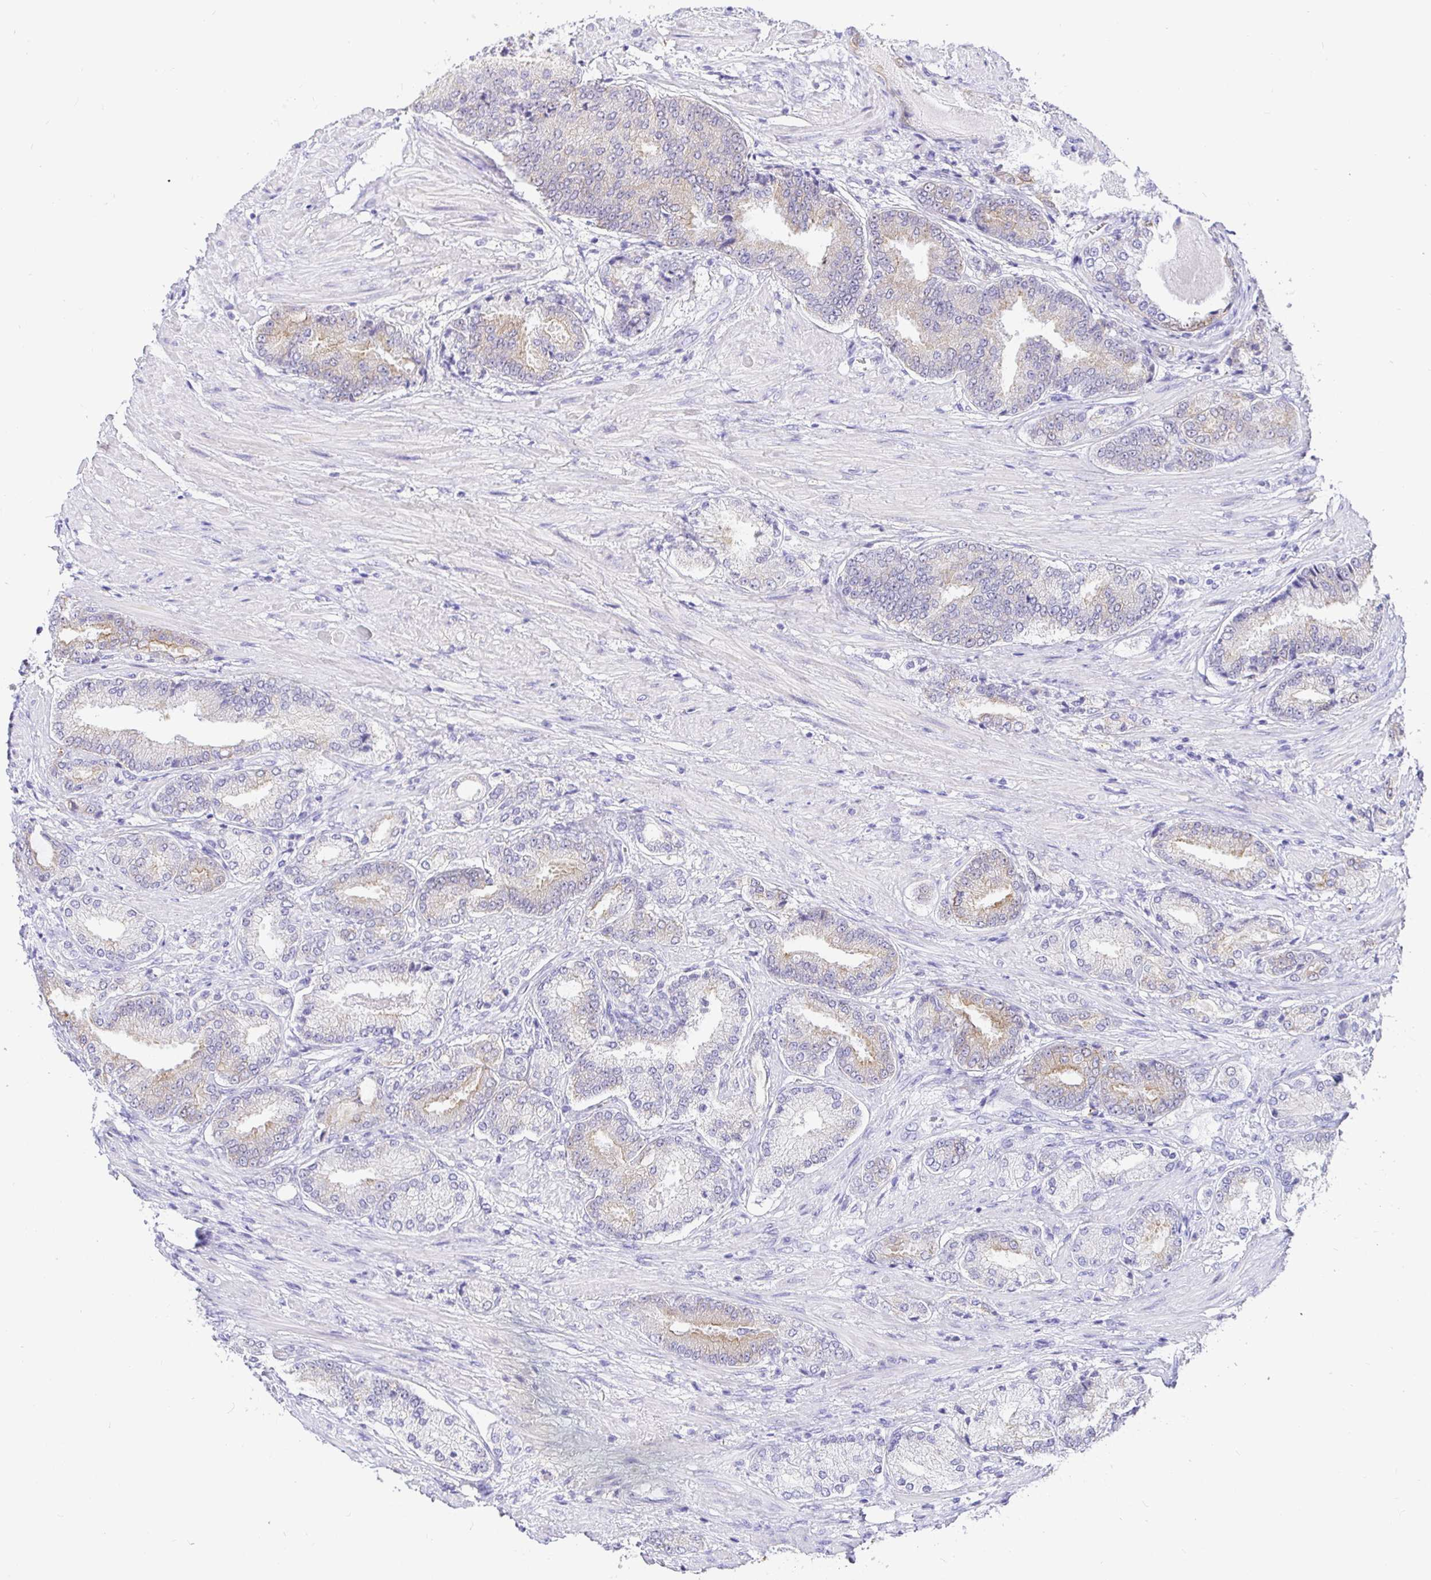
{"staining": {"intensity": "weak", "quantity": "<25%", "location": "cytoplasmic/membranous"}, "tissue": "prostate cancer", "cell_type": "Tumor cells", "image_type": "cancer", "snomed": [{"axis": "morphology", "description": "Adenocarcinoma, High grade"}, {"axis": "topography", "description": "Prostate and seminal vesicle, NOS"}], "caption": "The micrograph reveals no significant positivity in tumor cells of adenocarcinoma (high-grade) (prostate).", "gene": "EZHIP", "patient": {"sex": "male", "age": 61}}